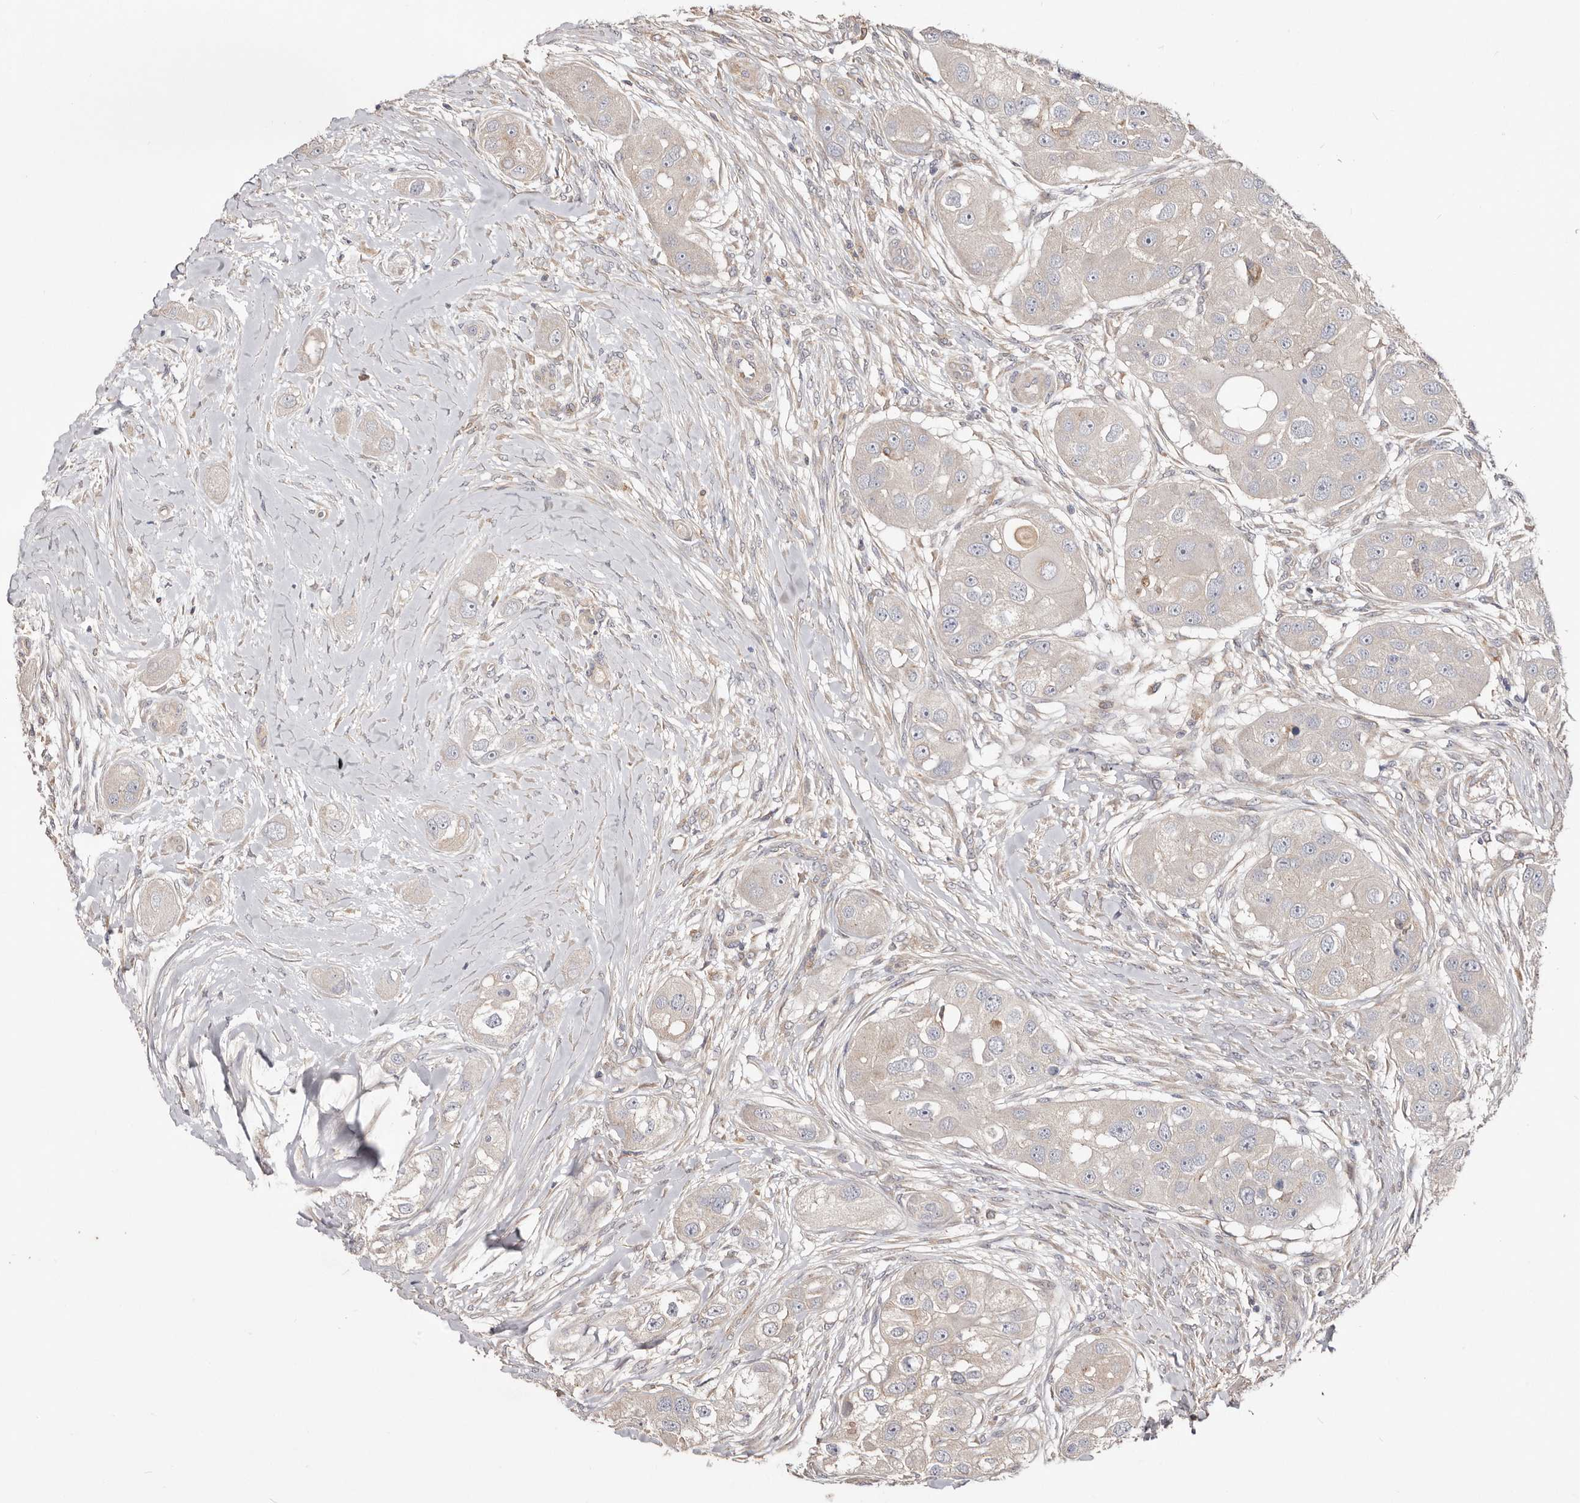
{"staining": {"intensity": "negative", "quantity": "none", "location": "none"}, "tissue": "head and neck cancer", "cell_type": "Tumor cells", "image_type": "cancer", "snomed": [{"axis": "morphology", "description": "Normal tissue, NOS"}, {"axis": "morphology", "description": "Squamous cell carcinoma, NOS"}, {"axis": "topography", "description": "Skeletal muscle"}, {"axis": "topography", "description": "Head-Neck"}], "caption": "The image displays no staining of tumor cells in head and neck squamous cell carcinoma.", "gene": "LRRC25", "patient": {"sex": "male", "age": 51}}